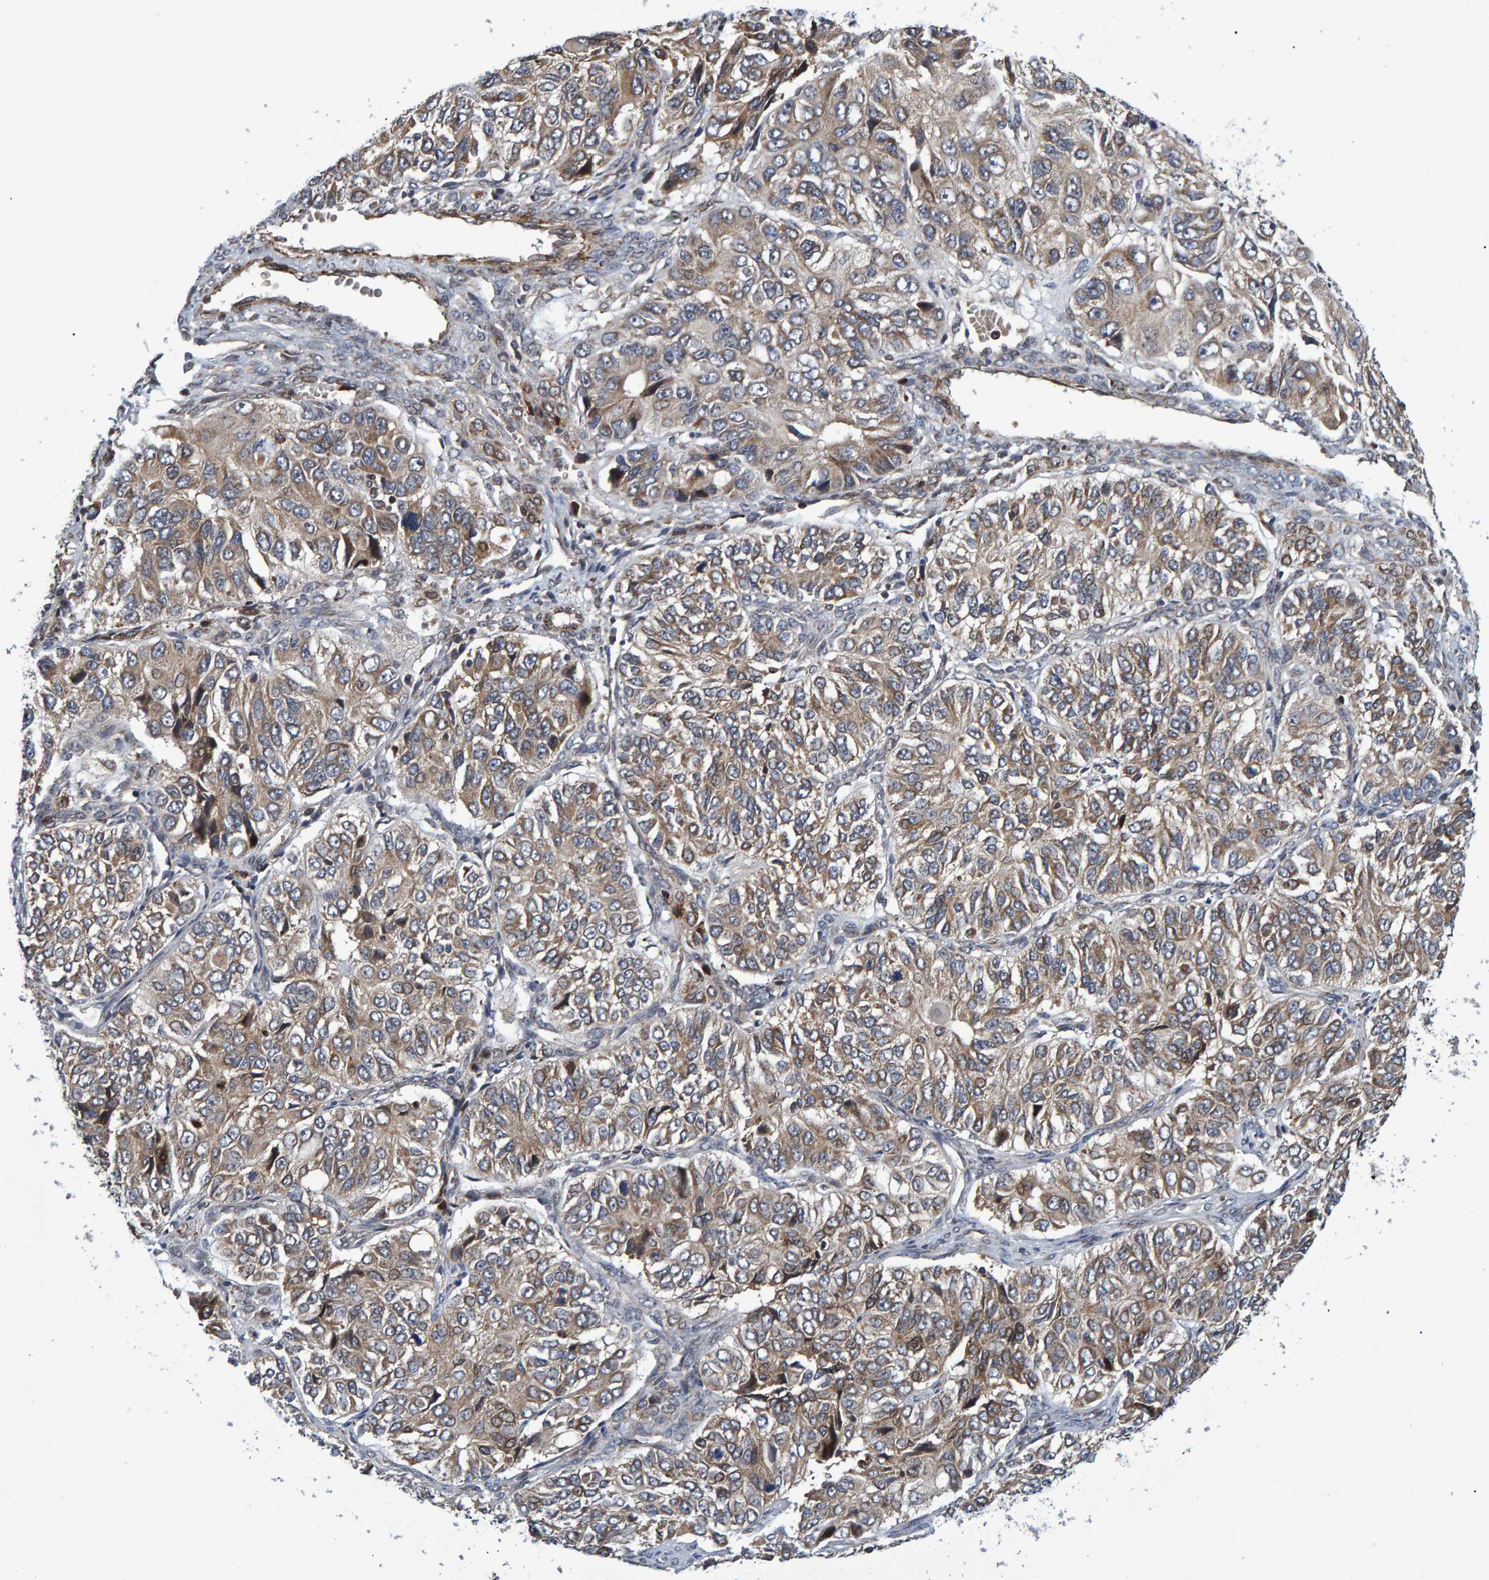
{"staining": {"intensity": "weak", "quantity": ">75%", "location": "cytoplasmic/membranous"}, "tissue": "ovarian cancer", "cell_type": "Tumor cells", "image_type": "cancer", "snomed": [{"axis": "morphology", "description": "Carcinoma, endometroid"}, {"axis": "topography", "description": "Ovary"}], "caption": "Endometroid carcinoma (ovarian) was stained to show a protein in brown. There is low levels of weak cytoplasmic/membranous positivity in about >75% of tumor cells.", "gene": "ATP6V1H", "patient": {"sex": "female", "age": 51}}